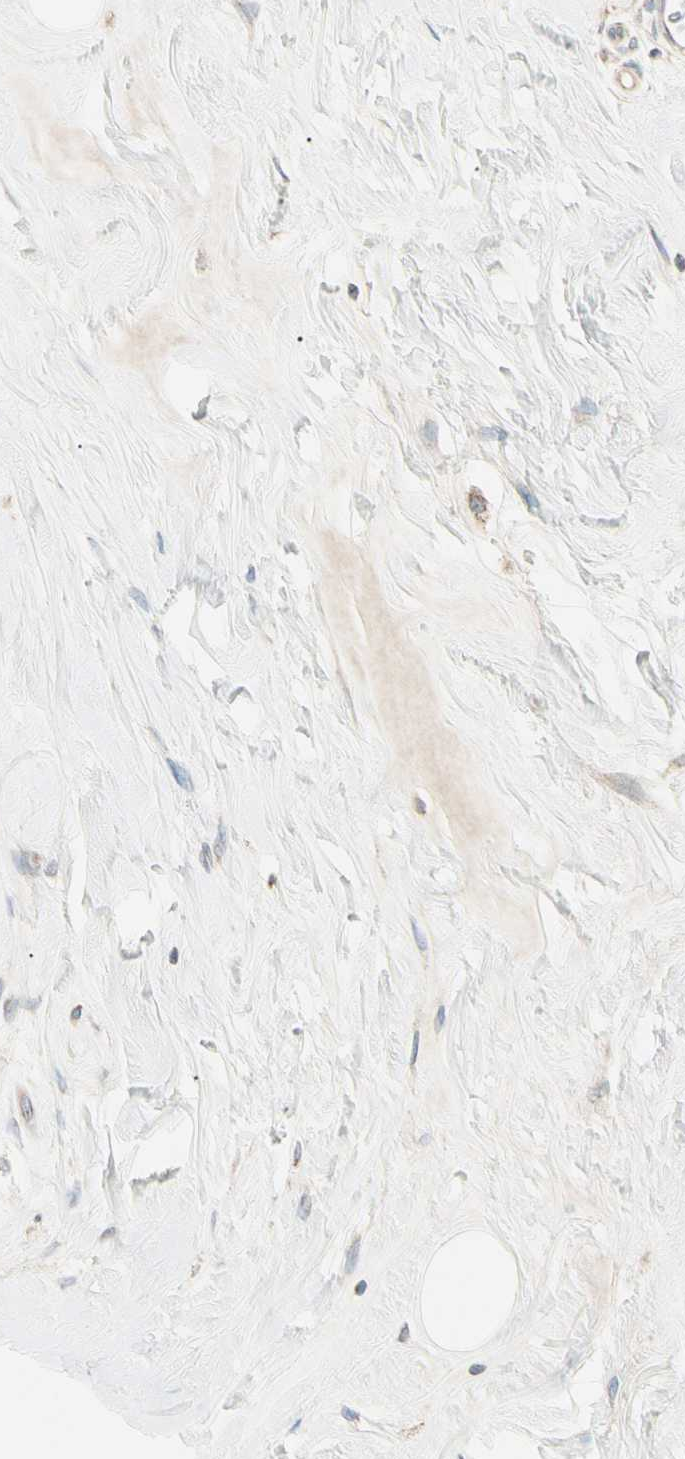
{"staining": {"intensity": "strong", "quantity": ">75%", "location": "cytoplasmic/membranous"}, "tissue": "breast cancer", "cell_type": "Tumor cells", "image_type": "cancer", "snomed": [{"axis": "morphology", "description": "Normal tissue, NOS"}, {"axis": "morphology", "description": "Duct carcinoma"}, {"axis": "topography", "description": "Breast"}], "caption": "Immunohistochemistry micrograph of neoplastic tissue: human breast invasive ductal carcinoma stained using immunohistochemistry displays high levels of strong protein expression localized specifically in the cytoplasmic/membranous of tumor cells, appearing as a cytoplasmic/membranous brown color.", "gene": "TBC1D10A", "patient": {"sex": "female", "age": 39}}